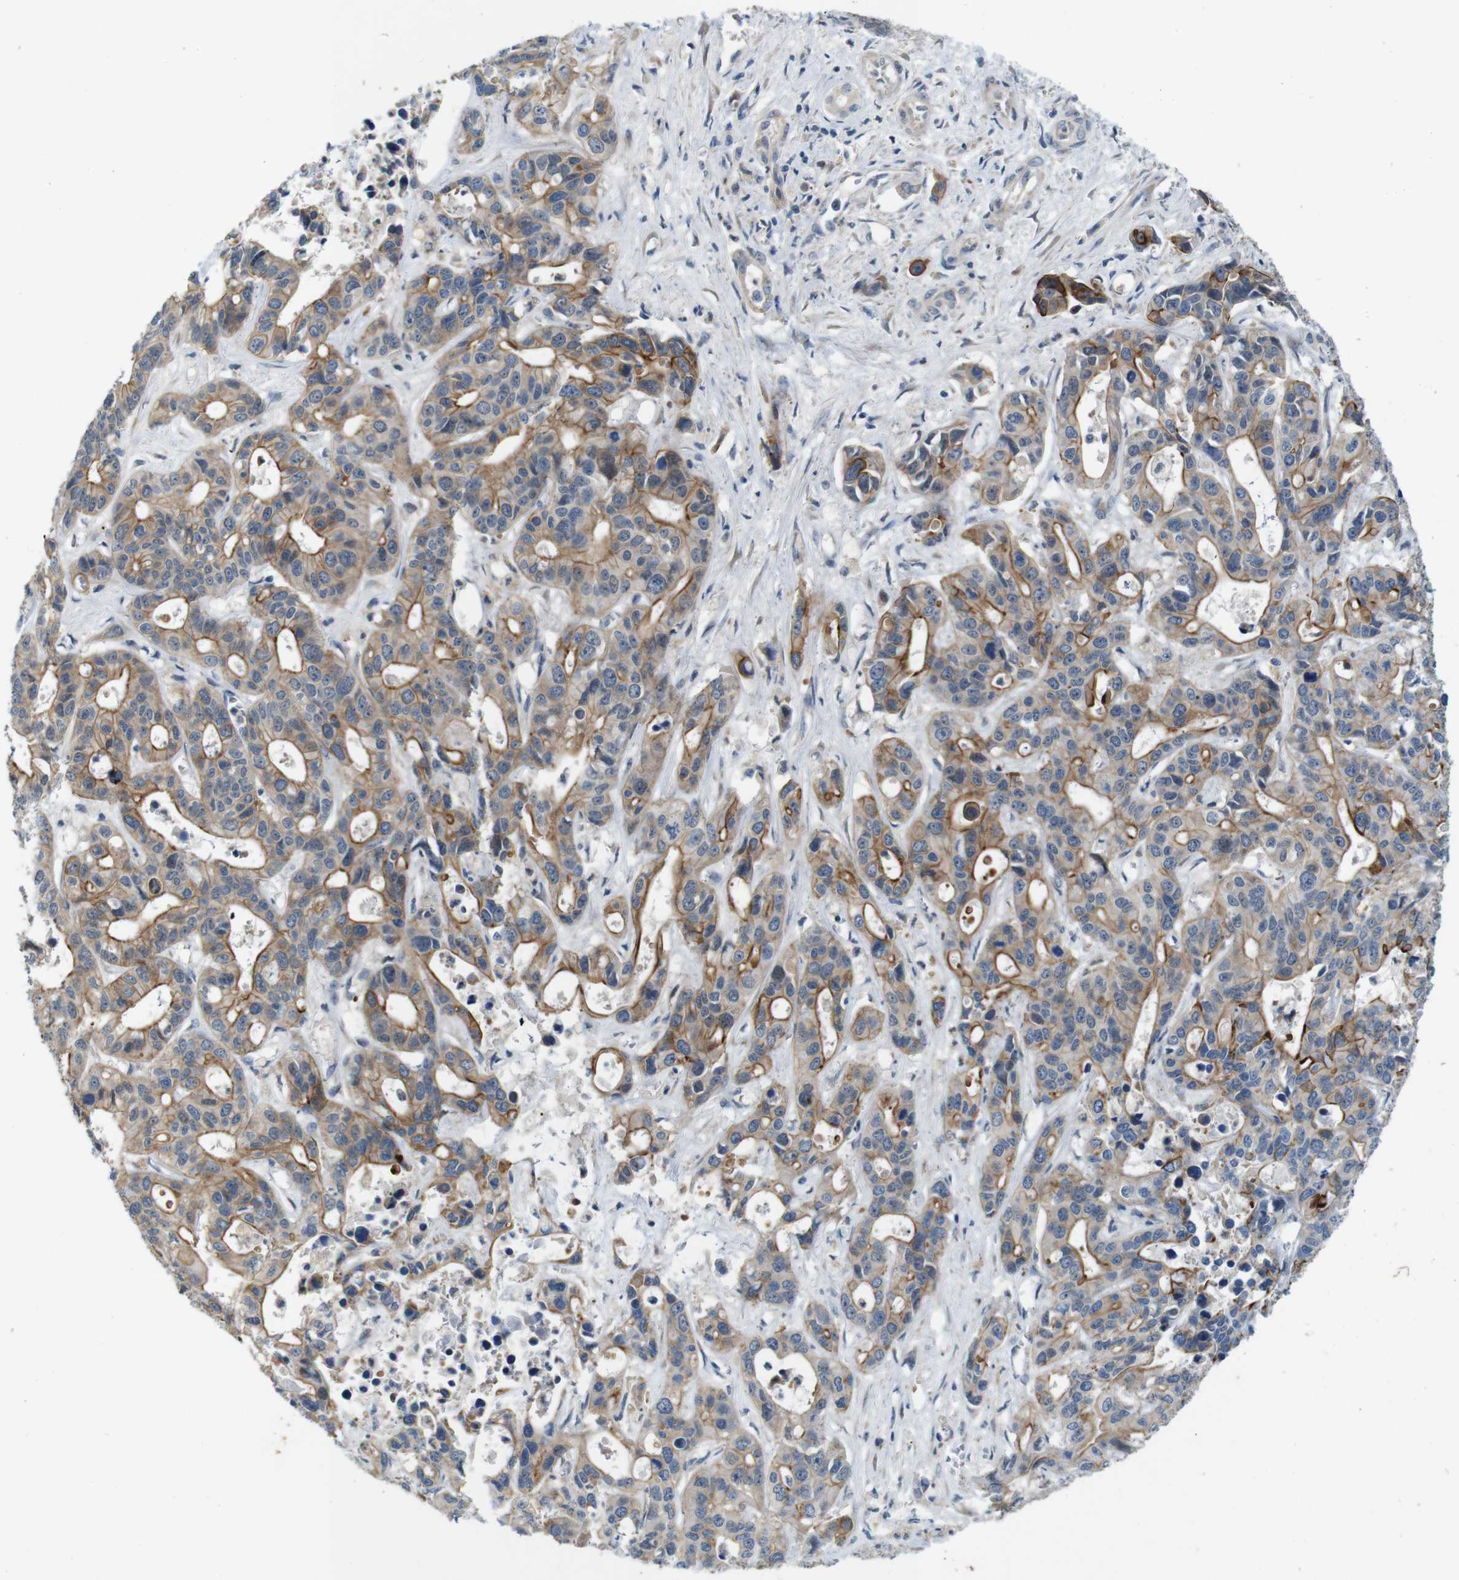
{"staining": {"intensity": "moderate", "quantity": ">75%", "location": "cytoplasmic/membranous"}, "tissue": "liver cancer", "cell_type": "Tumor cells", "image_type": "cancer", "snomed": [{"axis": "morphology", "description": "Cholangiocarcinoma"}, {"axis": "topography", "description": "Liver"}], "caption": "Moderate cytoplasmic/membranous positivity for a protein is appreciated in approximately >75% of tumor cells of liver cancer (cholangiocarcinoma) using immunohistochemistry (IHC).", "gene": "SKI", "patient": {"sex": "female", "age": 65}}